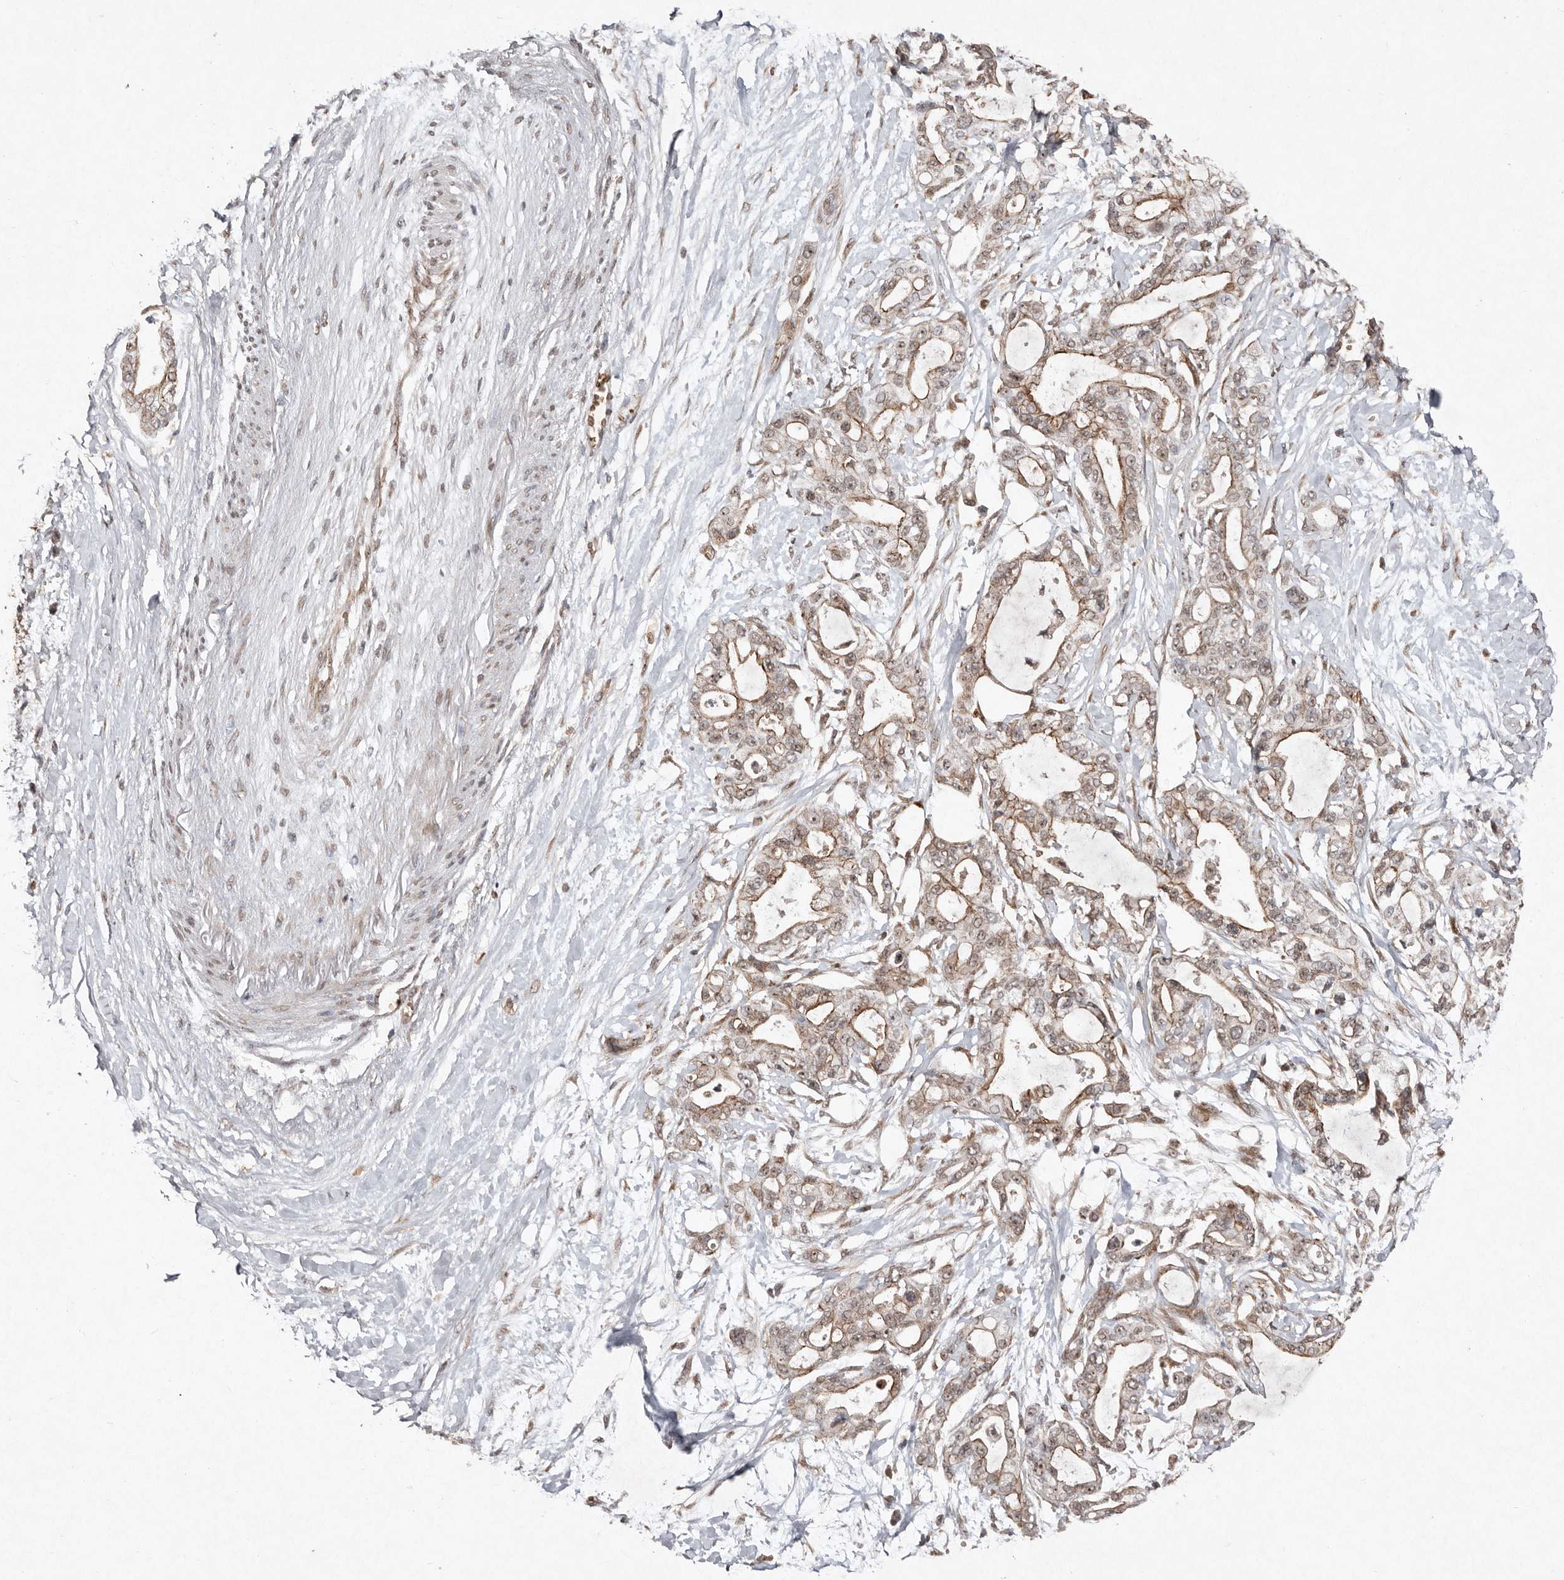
{"staining": {"intensity": "moderate", "quantity": ">75%", "location": "cytoplasmic/membranous"}, "tissue": "pancreatic cancer", "cell_type": "Tumor cells", "image_type": "cancer", "snomed": [{"axis": "morphology", "description": "Adenocarcinoma, NOS"}, {"axis": "topography", "description": "Pancreas"}], "caption": "Immunohistochemical staining of pancreatic cancer (adenocarcinoma) shows medium levels of moderate cytoplasmic/membranous expression in approximately >75% of tumor cells.", "gene": "DIP2C", "patient": {"sex": "male", "age": 68}}